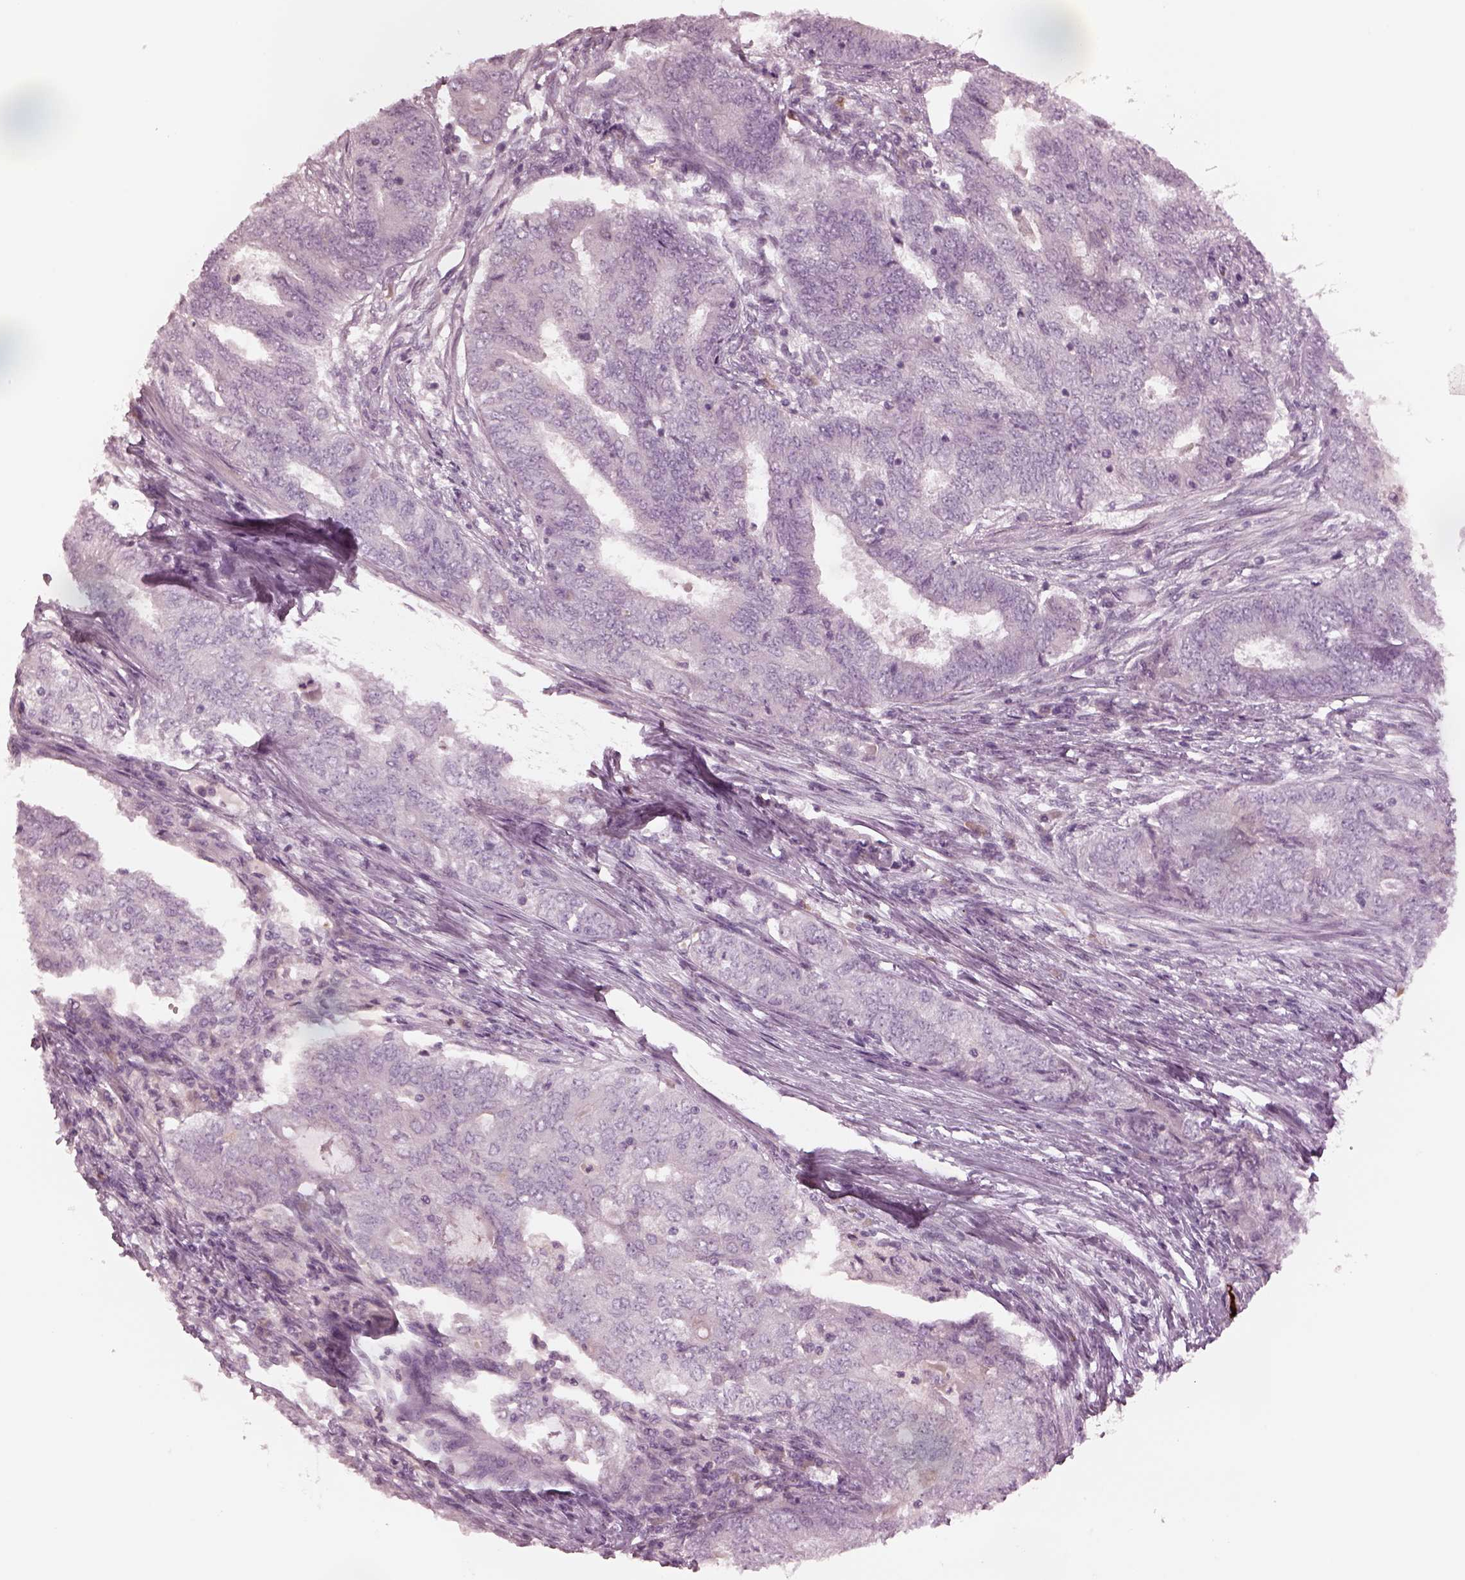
{"staining": {"intensity": "negative", "quantity": "none", "location": "none"}, "tissue": "endometrial cancer", "cell_type": "Tumor cells", "image_type": "cancer", "snomed": [{"axis": "morphology", "description": "Adenocarcinoma, NOS"}, {"axis": "topography", "description": "Endometrium"}], "caption": "There is no significant positivity in tumor cells of endometrial cancer (adenocarcinoma). Brightfield microscopy of immunohistochemistry (IHC) stained with DAB (brown) and hematoxylin (blue), captured at high magnification.", "gene": "MIA", "patient": {"sex": "female", "age": 62}}